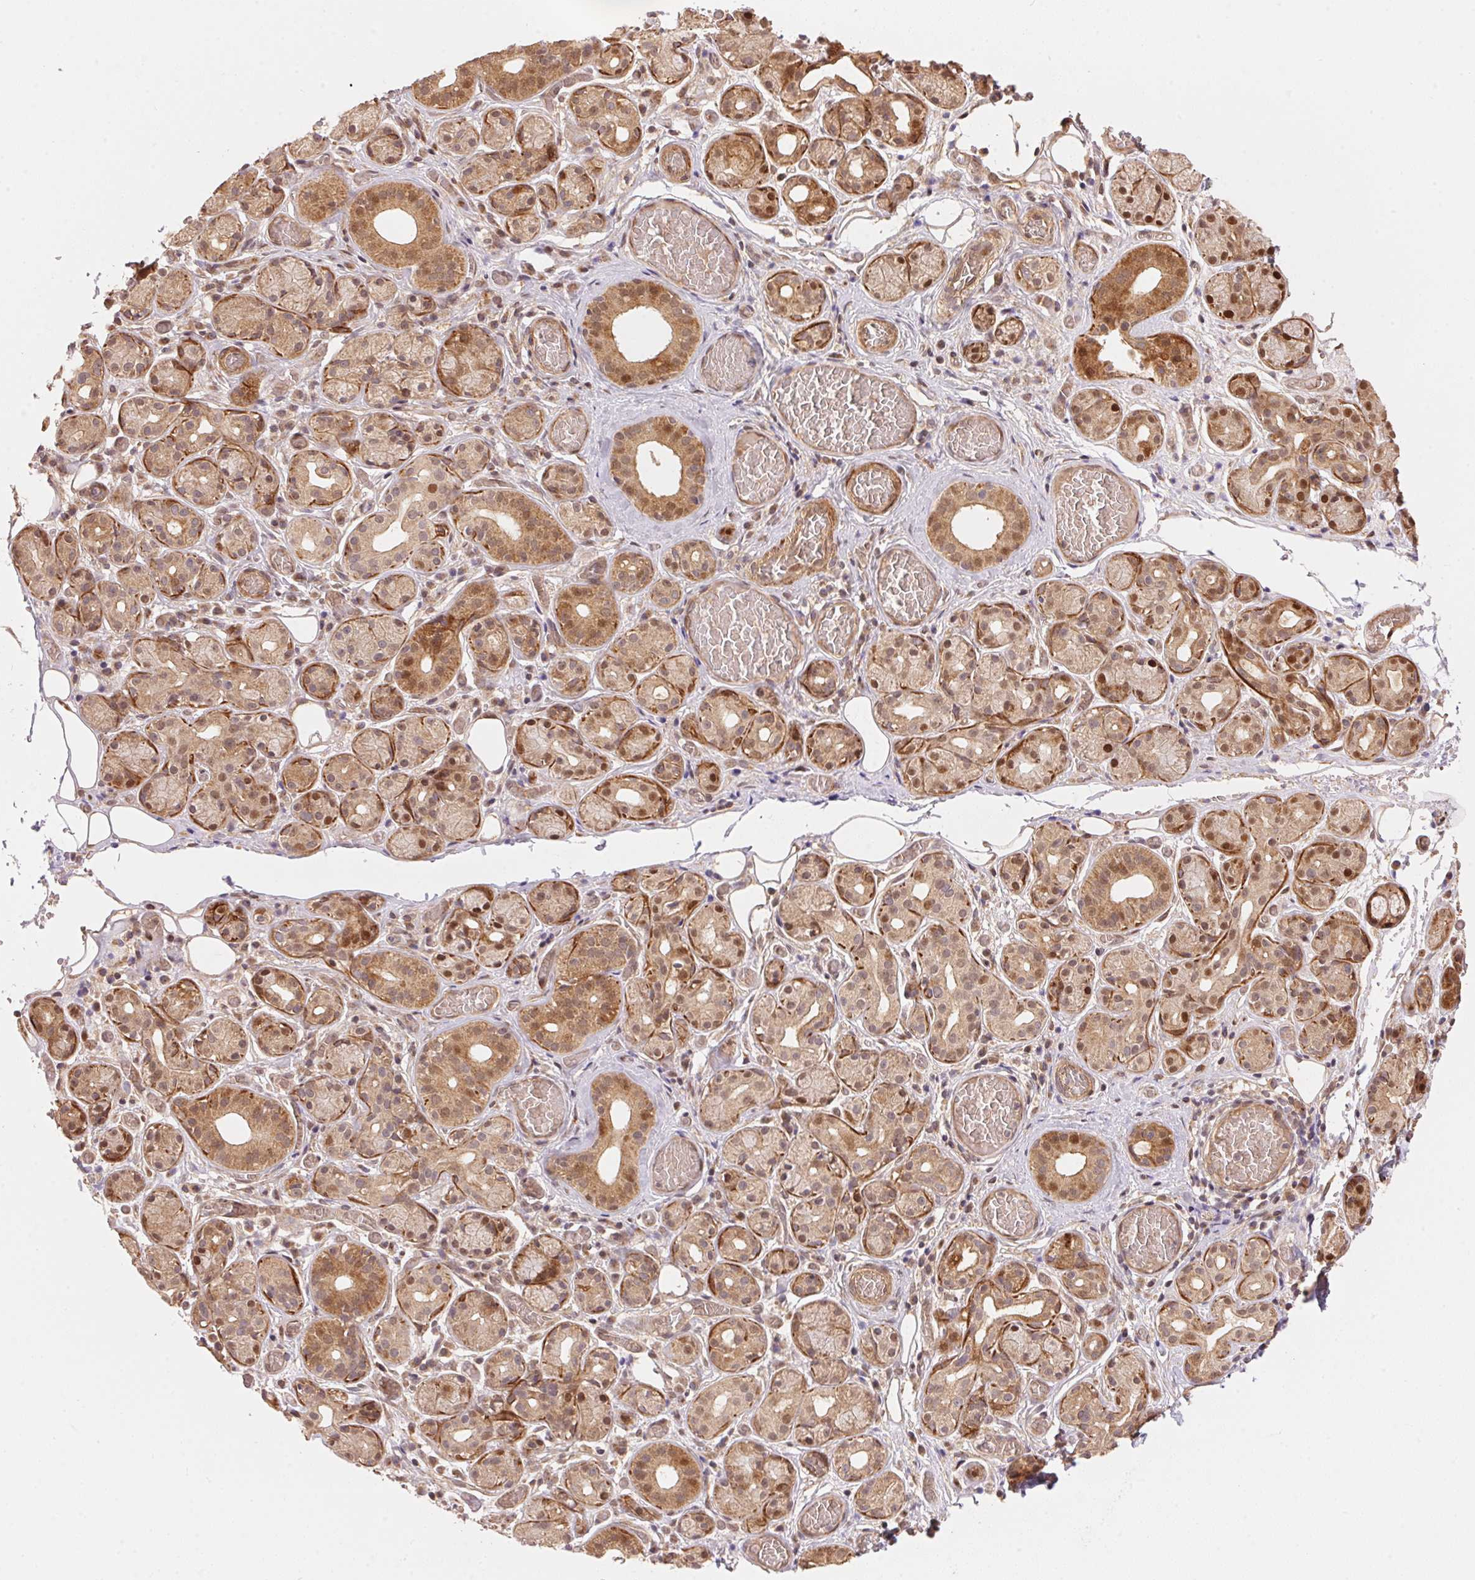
{"staining": {"intensity": "moderate", "quantity": ">75%", "location": "cytoplasmic/membranous,nuclear"}, "tissue": "salivary gland", "cell_type": "Glandular cells", "image_type": "normal", "snomed": [{"axis": "morphology", "description": "Normal tissue, NOS"}, {"axis": "topography", "description": "Salivary gland"}, {"axis": "topography", "description": "Peripheral nerve tissue"}], "caption": "About >75% of glandular cells in benign human salivary gland display moderate cytoplasmic/membranous,nuclear protein expression as visualized by brown immunohistochemical staining.", "gene": "TNIP2", "patient": {"sex": "male", "age": 71}}